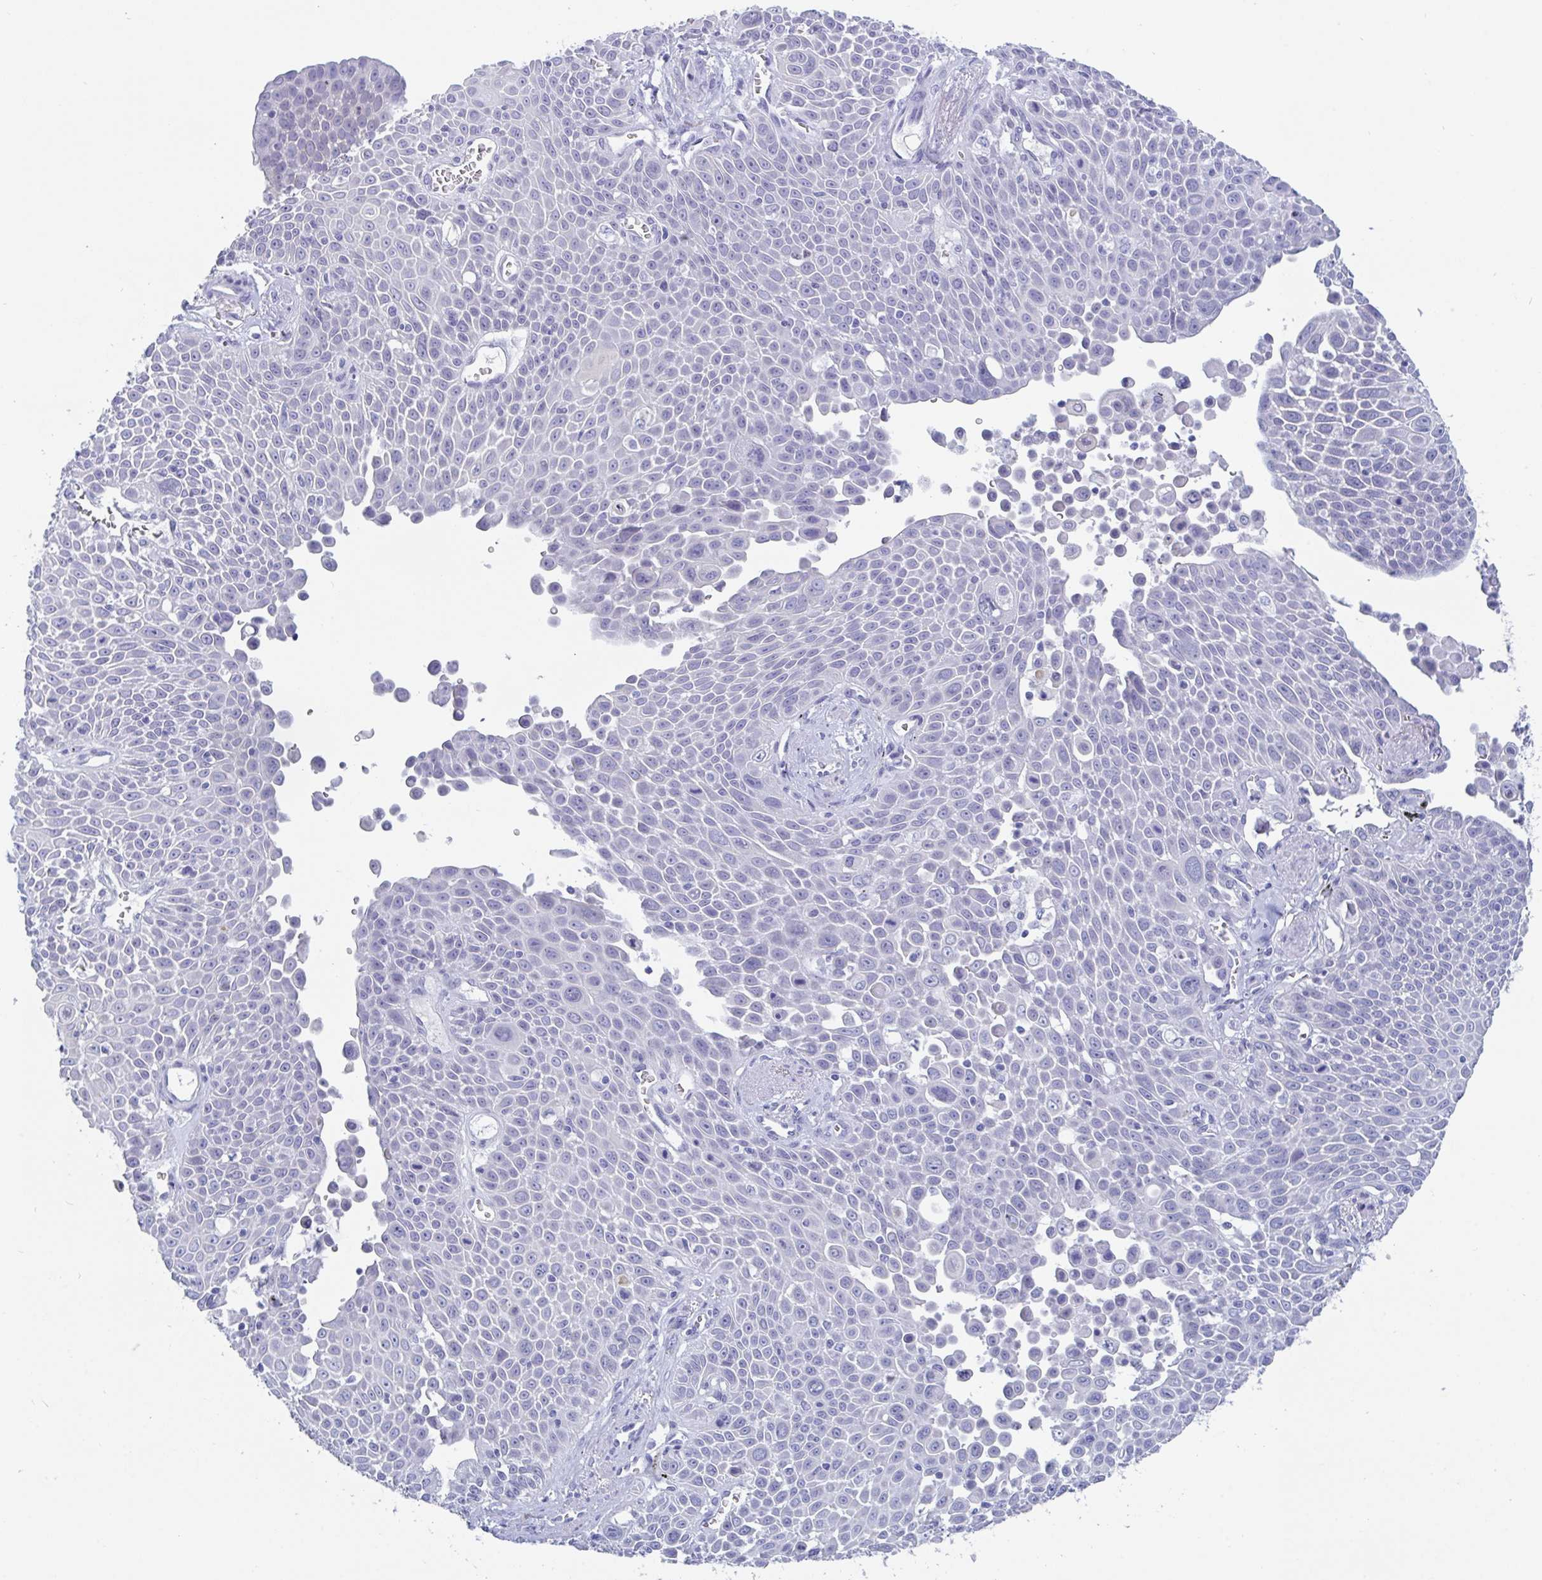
{"staining": {"intensity": "negative", "quantity": "none", "location": "none"}, "tissue": "lung cancer", "cell_type": "Tumor cells", "image_type": "cancer", "snomed": [{"axis": "morphology", "description": "Squamous cell carcinoma, NOS"}, {"axis": "morphology", "description": "Squamous cell carcinoma, metastatic, NOS"}, {"axis": "topography", "description": "Lymph node"}, {"axis": "topography", "description": "Lung"}], "caption": "Human squamous cell carcinoma (lung) stained for a protein using immunohistochemistry exhibits no staining in tumor cells.", "gene": "CDX4", "patient": {"sex": "female", "age": 62}}